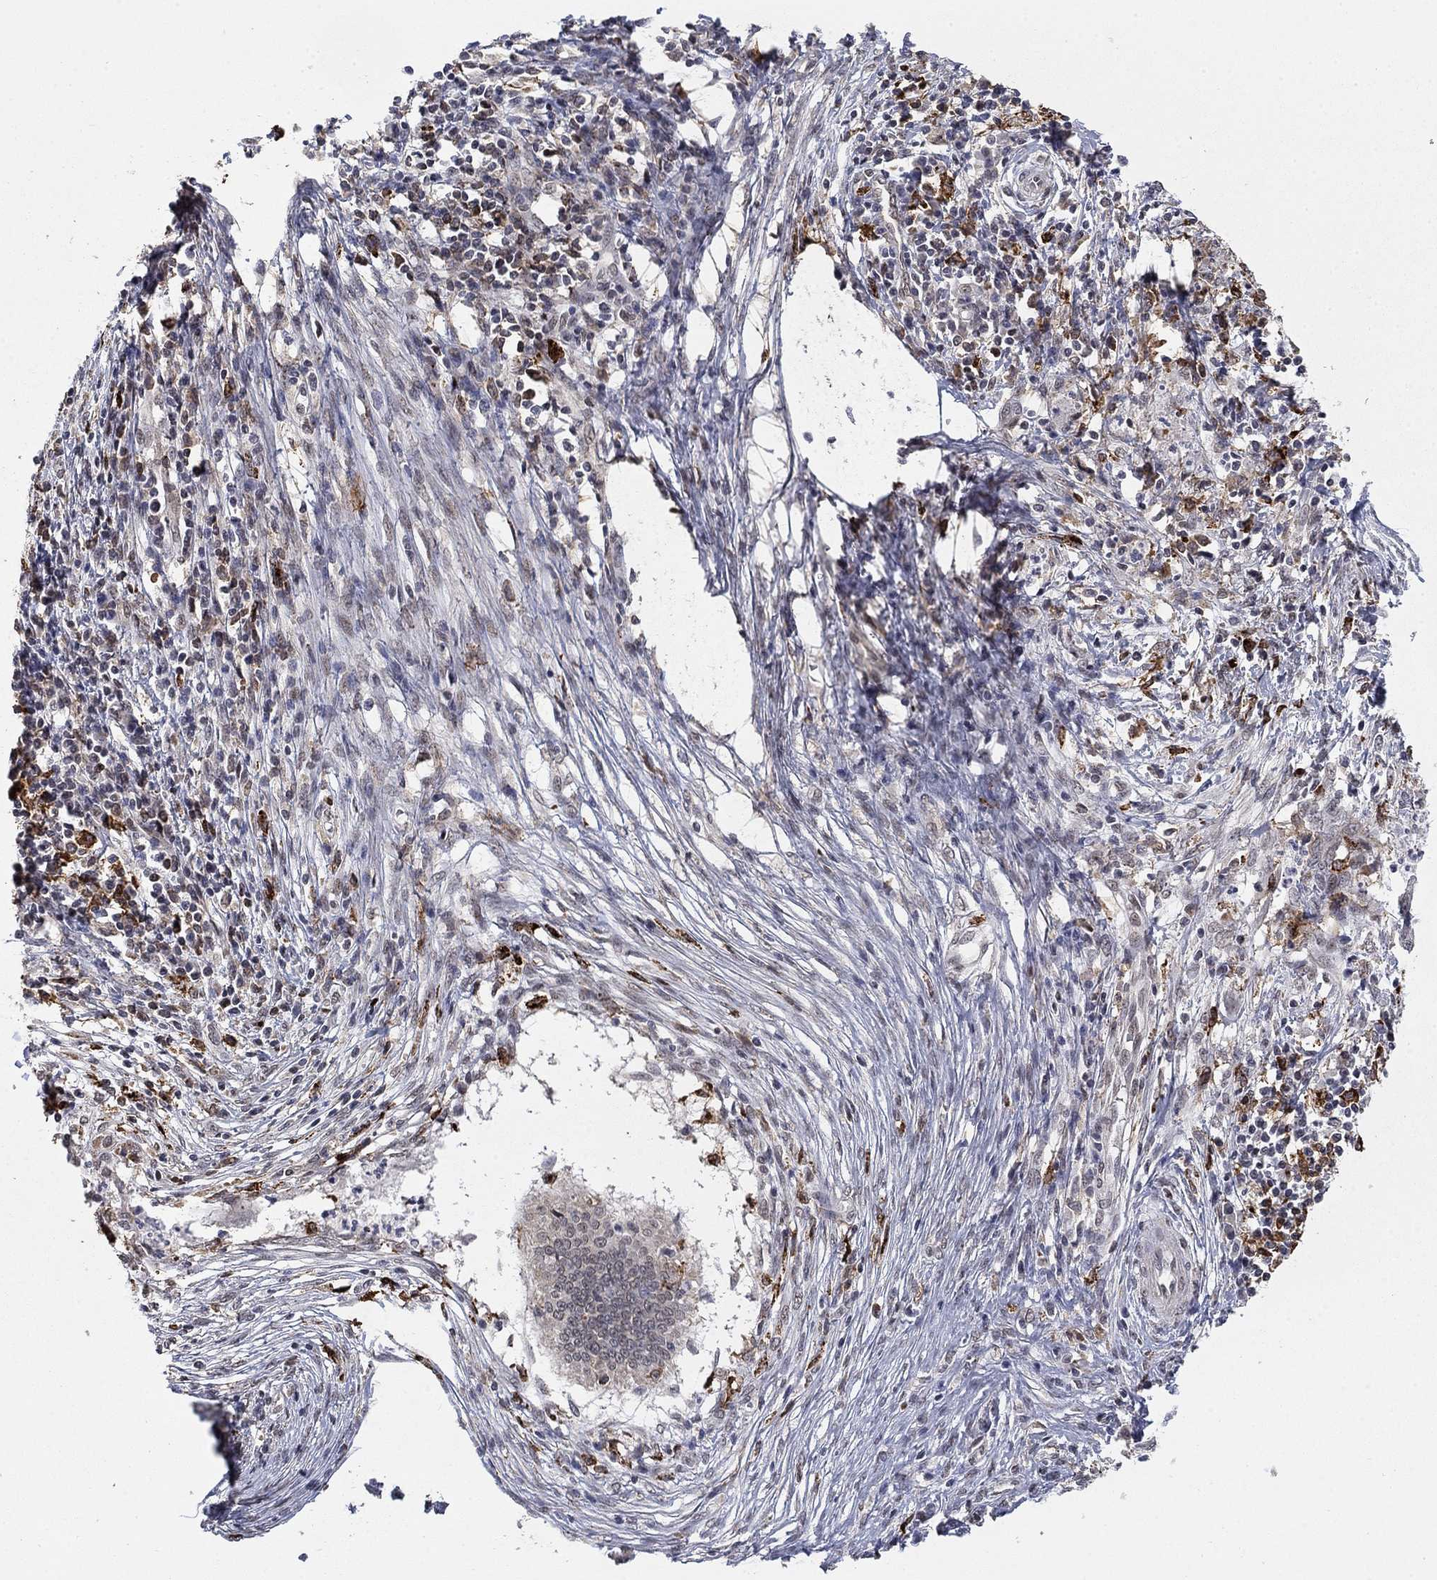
{"staining": {"intensity": "negative", "quantity": "none", "location": "none"}, "tissue": "cervical cancer", "cell_type": "Tumor cells", "image_type": "cancer", "snomed": [{"axis": "morphology", "description": "Adenocarcinoma, NOS"}, {"axis": "topography", "description": "Cervix"}], "caption": "Cervical cancer was stained to show a protein in brown. There is no significant expression in tumor cells.", "gene": "GRIA3", "patient": {"sex": "female", "age": 42}}